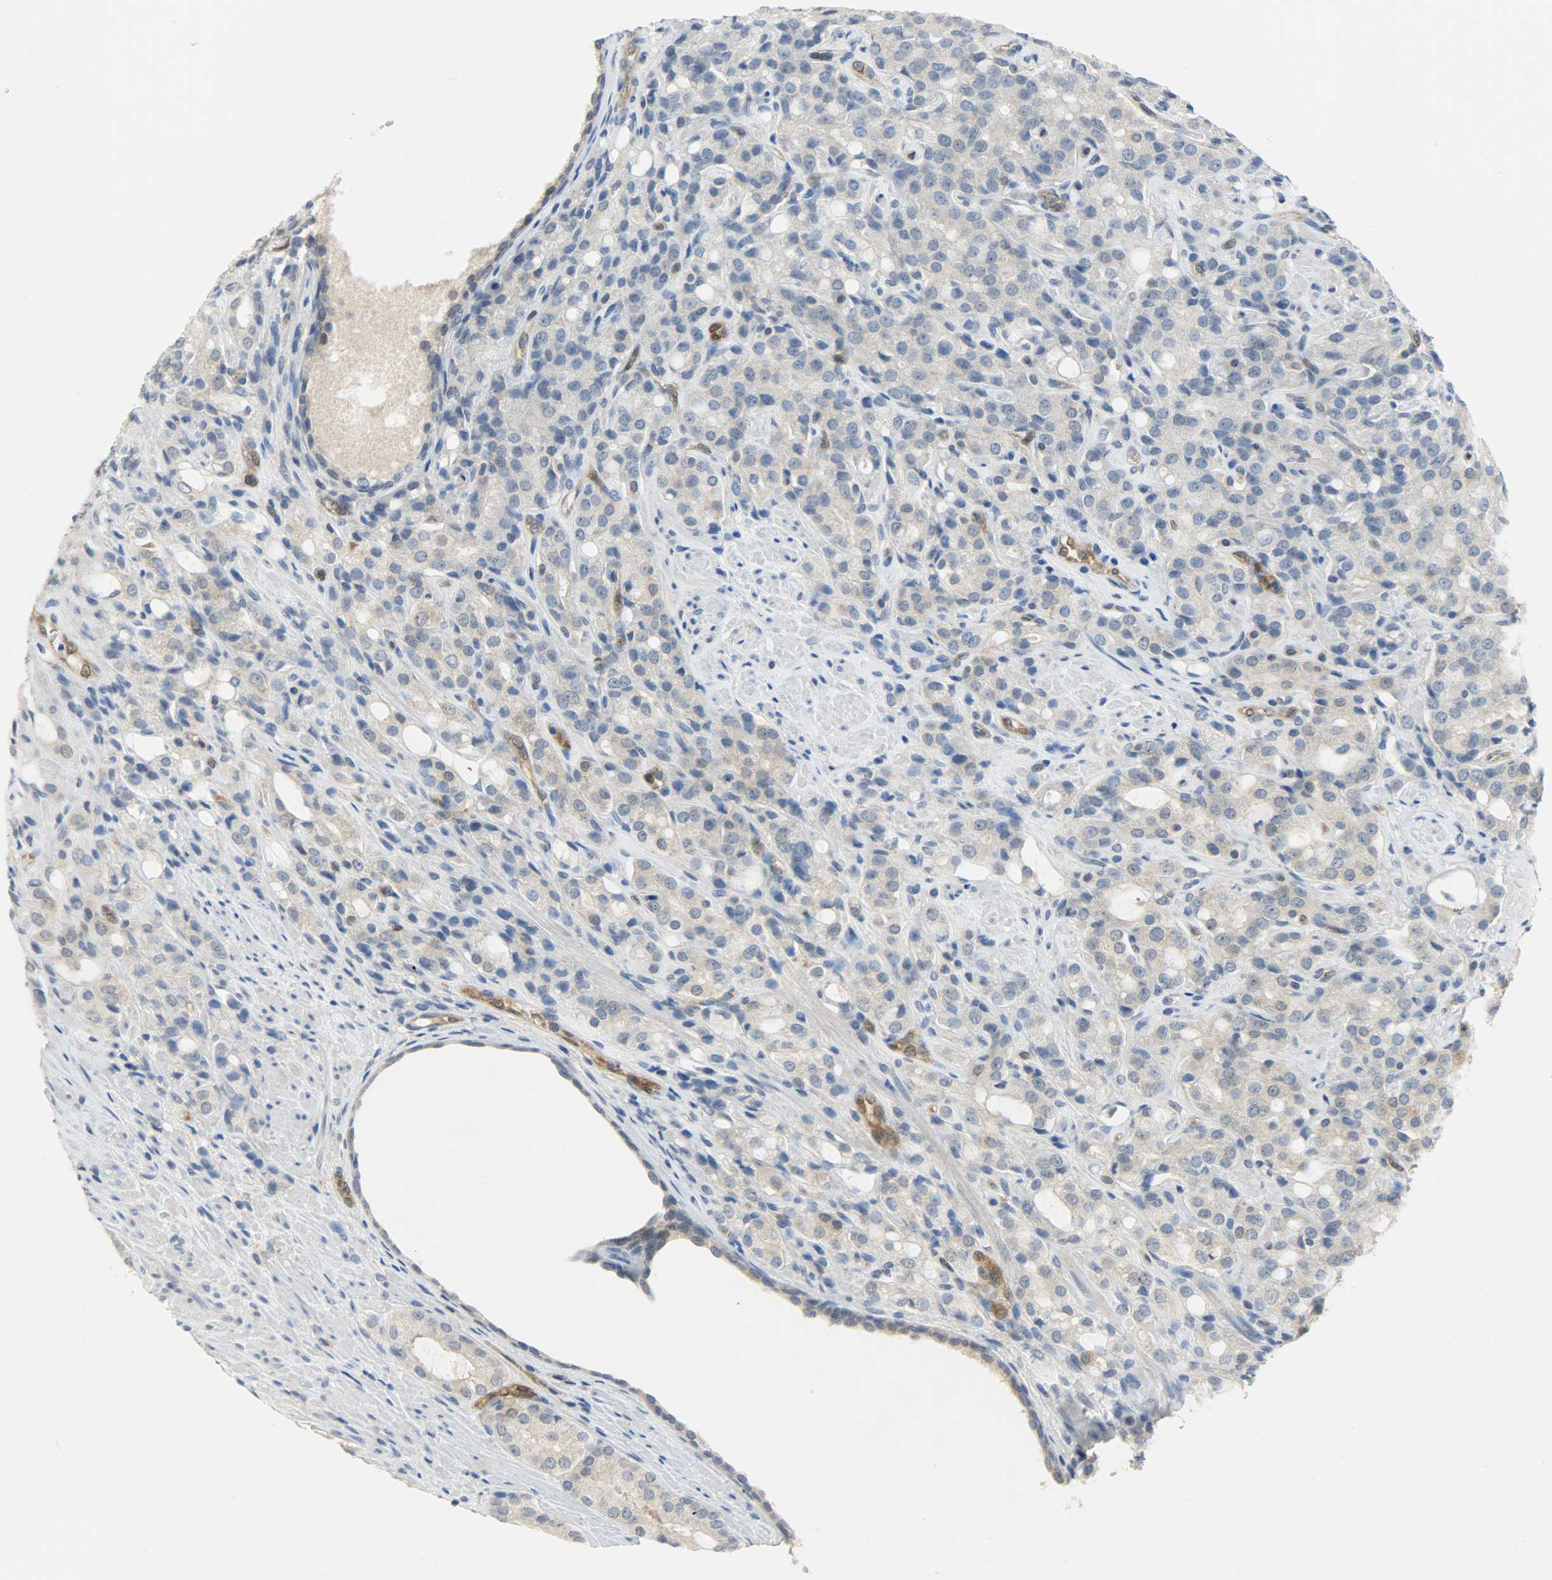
{"staining": {"intensity": "weak", "quantity": "<25%", "location": "cytoplasmic/membranous"}, "tissue": "prostate cancer", "cell_type": "Tumor cells", "image_type": "cancer", "snomed": [{"axis": "morphology", "description": "Adenocarcinoma, High grade"}, {"axis": "topography", "description": "Prostate"}], "caption": "Prostate high-grade adenocarcinoma was stained to show a protein in brown. There is no significant expression in tumor cells.", "gene": "FKBP1A", "patient": {"sex": "male", "age": 72}}